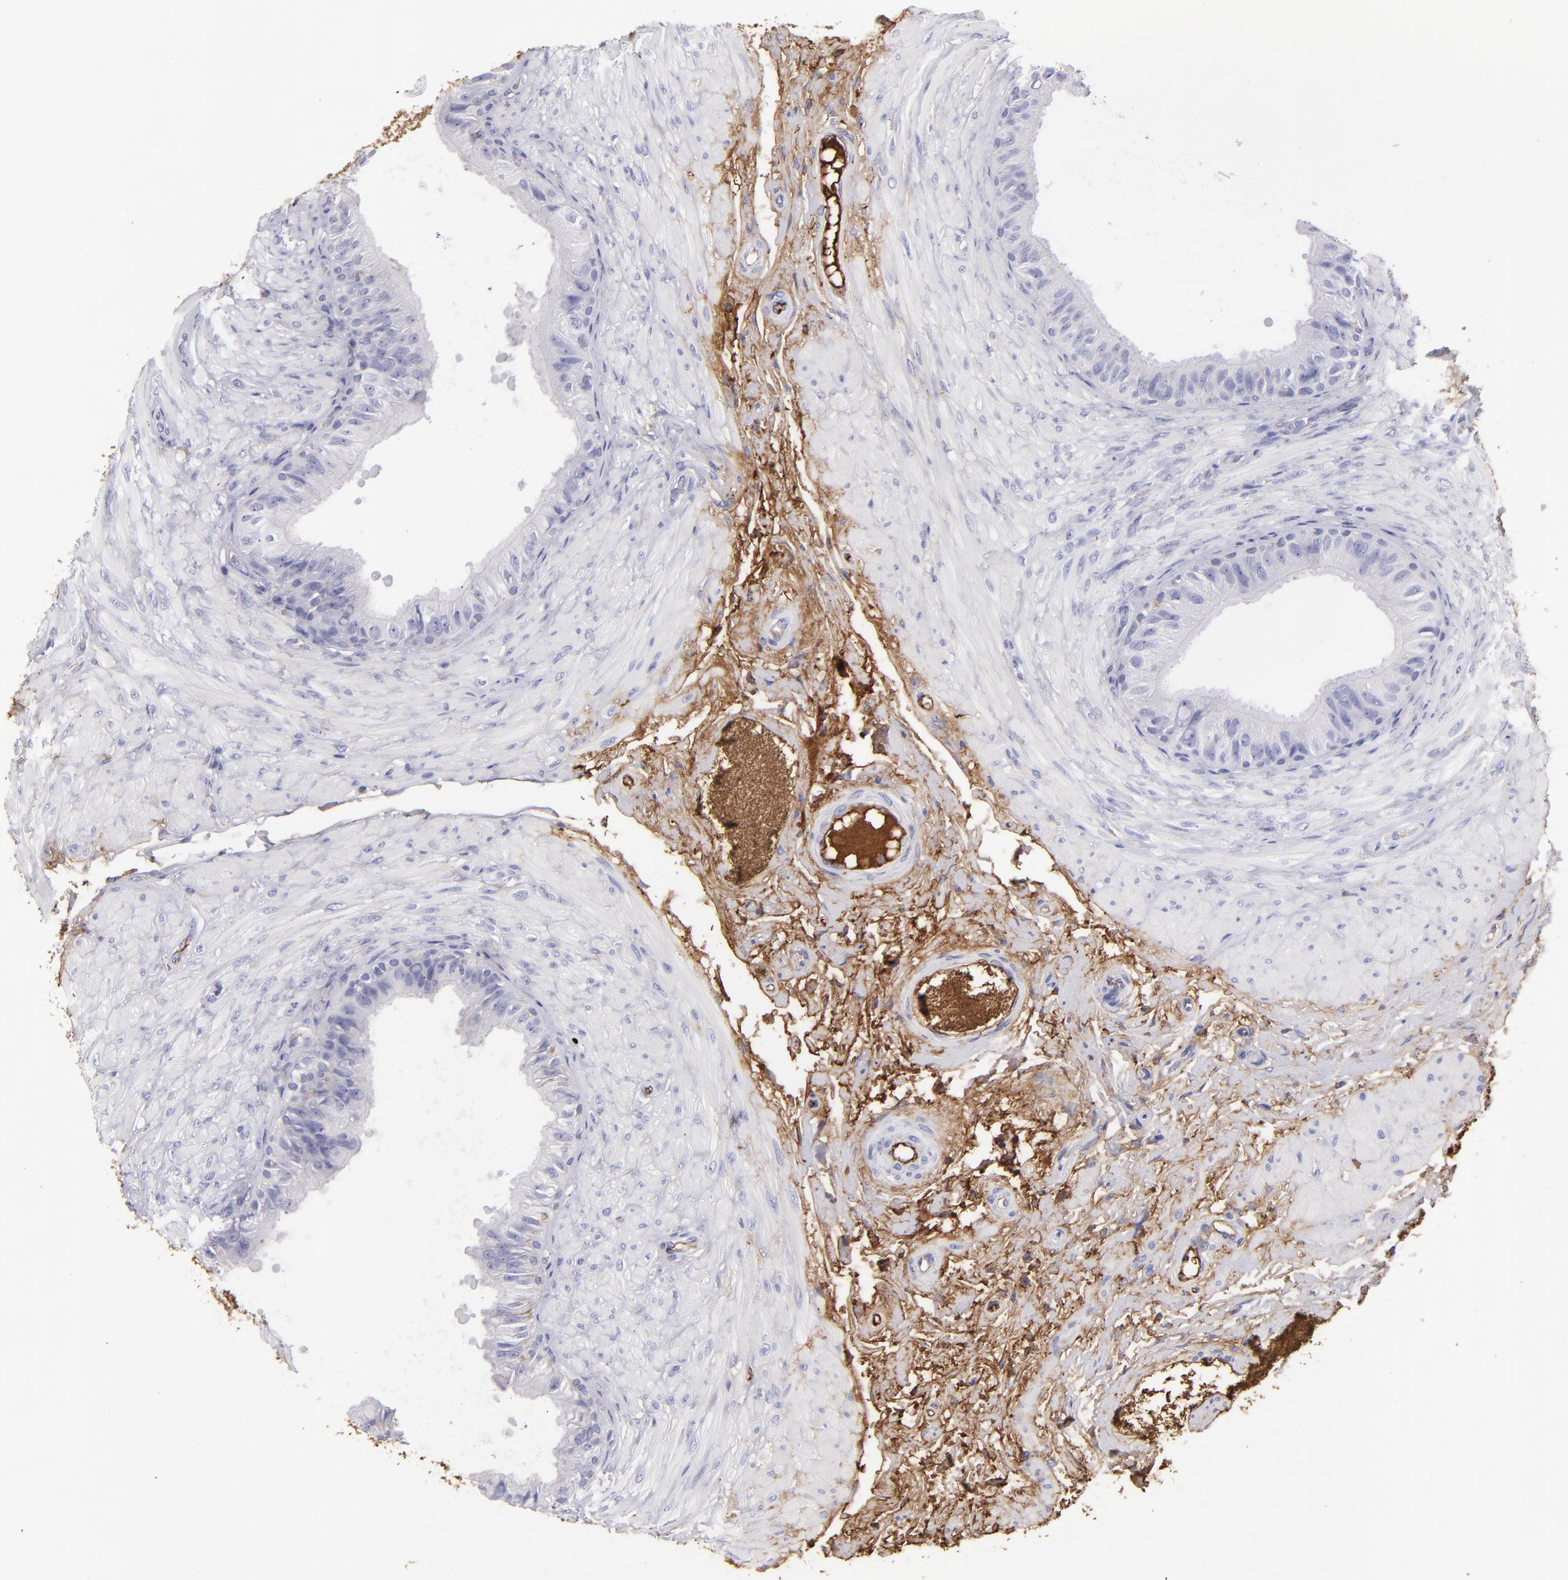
{"staining": {"intensity": "negative", "quantity": "none", "location": "none"}, "tissue": "epididymis", "cell_type": "Glandular cells", "image_type": "normal", "snomed": [{"axis": "morphology", "description": "Normal tissue, NOS"}, {"axis": "topography", "description": "Epididymis"}], "caption": "Glandular cells show no significant expression in normal epididymis.", "gene": "FGB", "patient": {"sex": "male", "age": 68}}